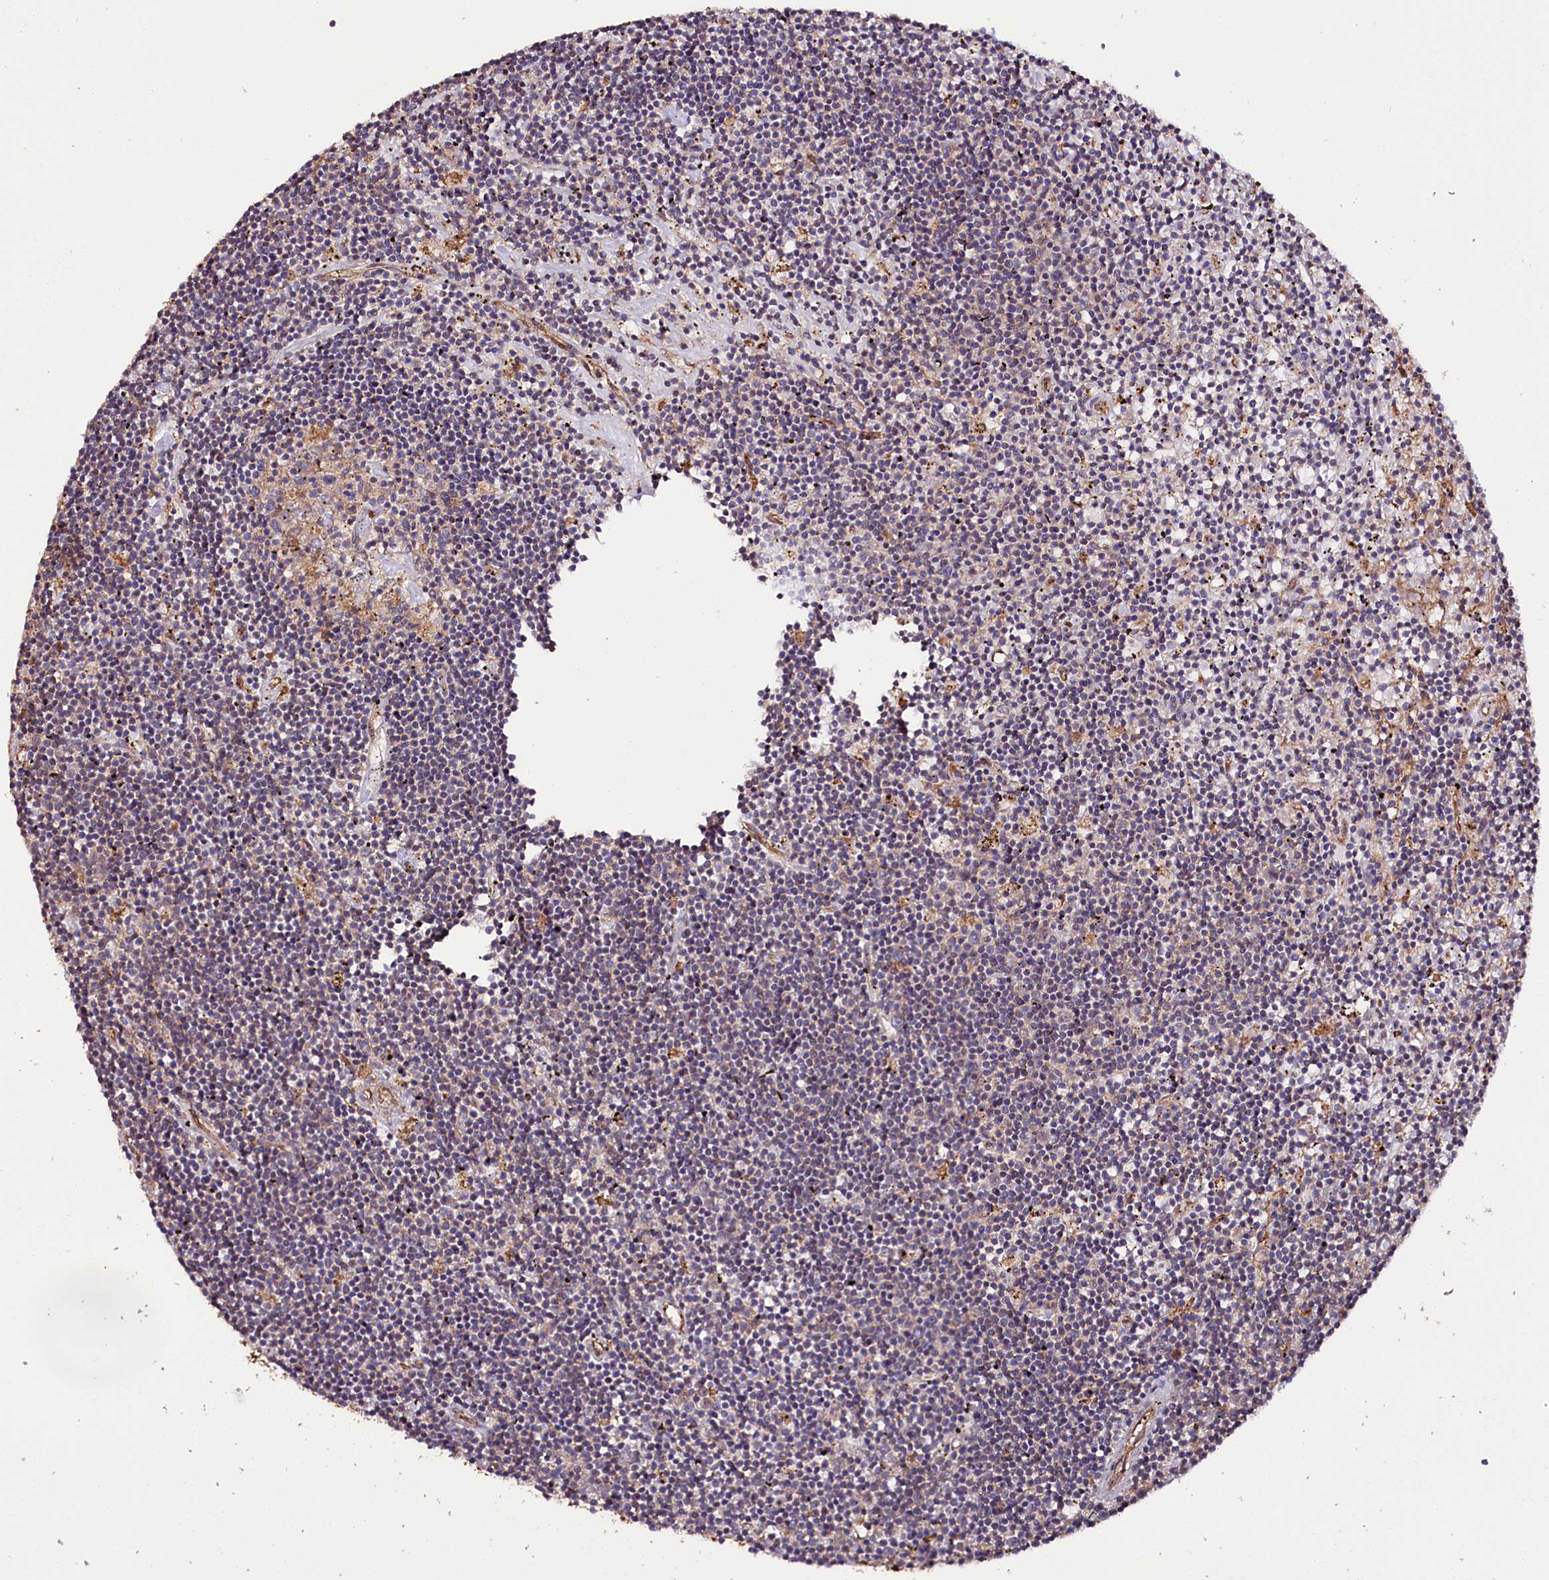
{"staining": {"intensity": "negative", "quantity": "none", "location": "none"}, "tissue": "lymphoma", "cell_type": "Tumor cells", "image_type": "cancer", "snomed": [{"axis": "morphology", "description": "Malignant lymphoma, non-Hodgkin's type, Low grade"}, {"axis": "topography", "description": "Spleen"}], "caption": "The image reveals no staining of tumor cells in low-grade malignant lymphoma, non-Hodgkin's type. (DAB immunohistochemistry with hematoxylin counter stain).", "gene": "CEP295", "patient": {"sex": "male", "age": 76}}